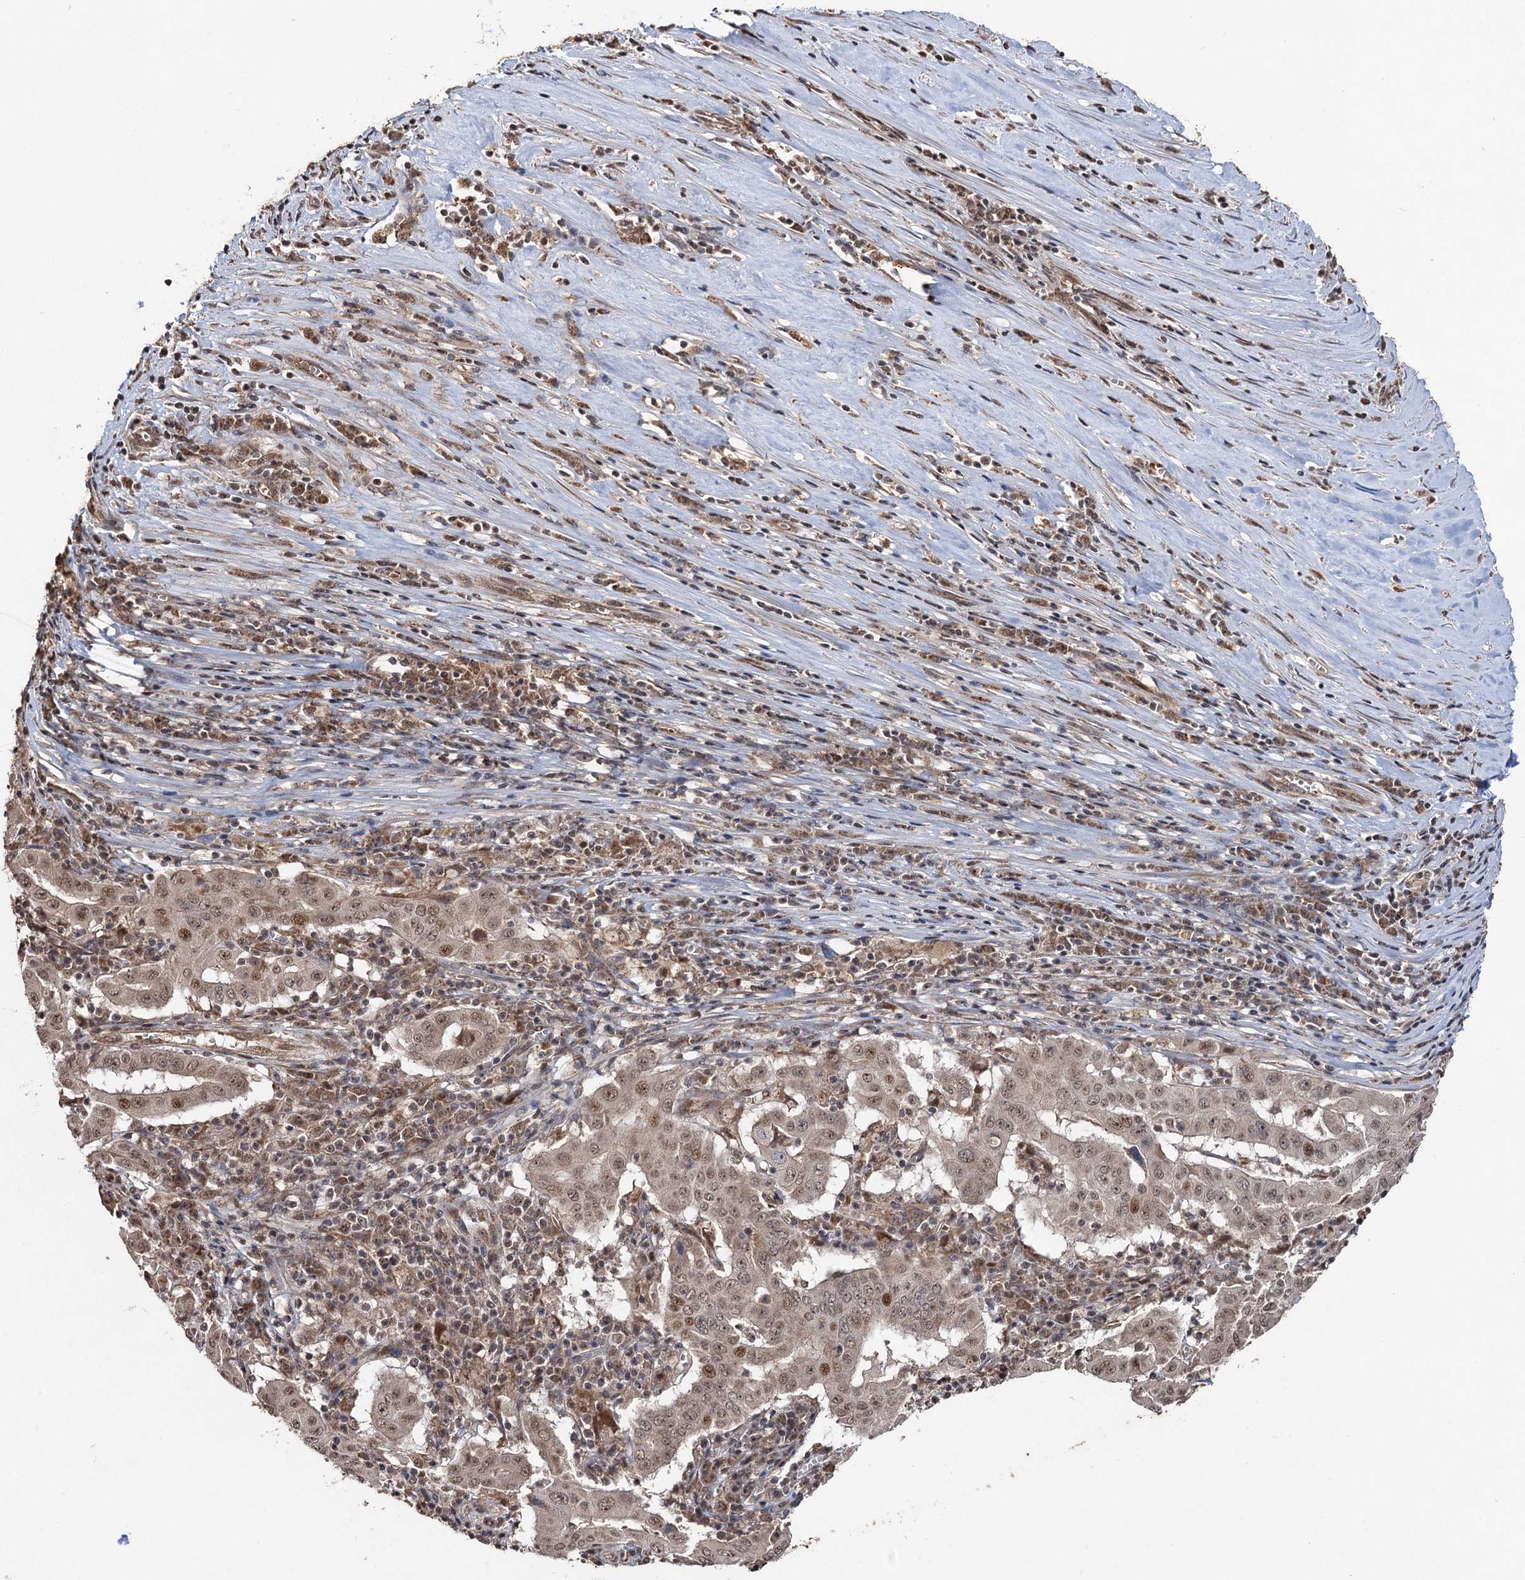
{"staining": {"intensity": "weak", "quantity": ">75%", "location": "nuclear"}, "tissue": "pancreatic cancer", "cell_type": "Tumor cells", "image_type": "cancer", "snomed": [{"axis": "morphology", "description": "Adenocarcinoma, NOS"}, {"axis": "topography", "description": "Pancreas"}], "caption": "DAB immunohistochemical staining of pancreatic cancer (adenocarcinoma) shows weak nuclear protein staining in approximately >75% of tumor cells.", "gene": "REP15", "patient": {"sex": "male", "age": 63}}